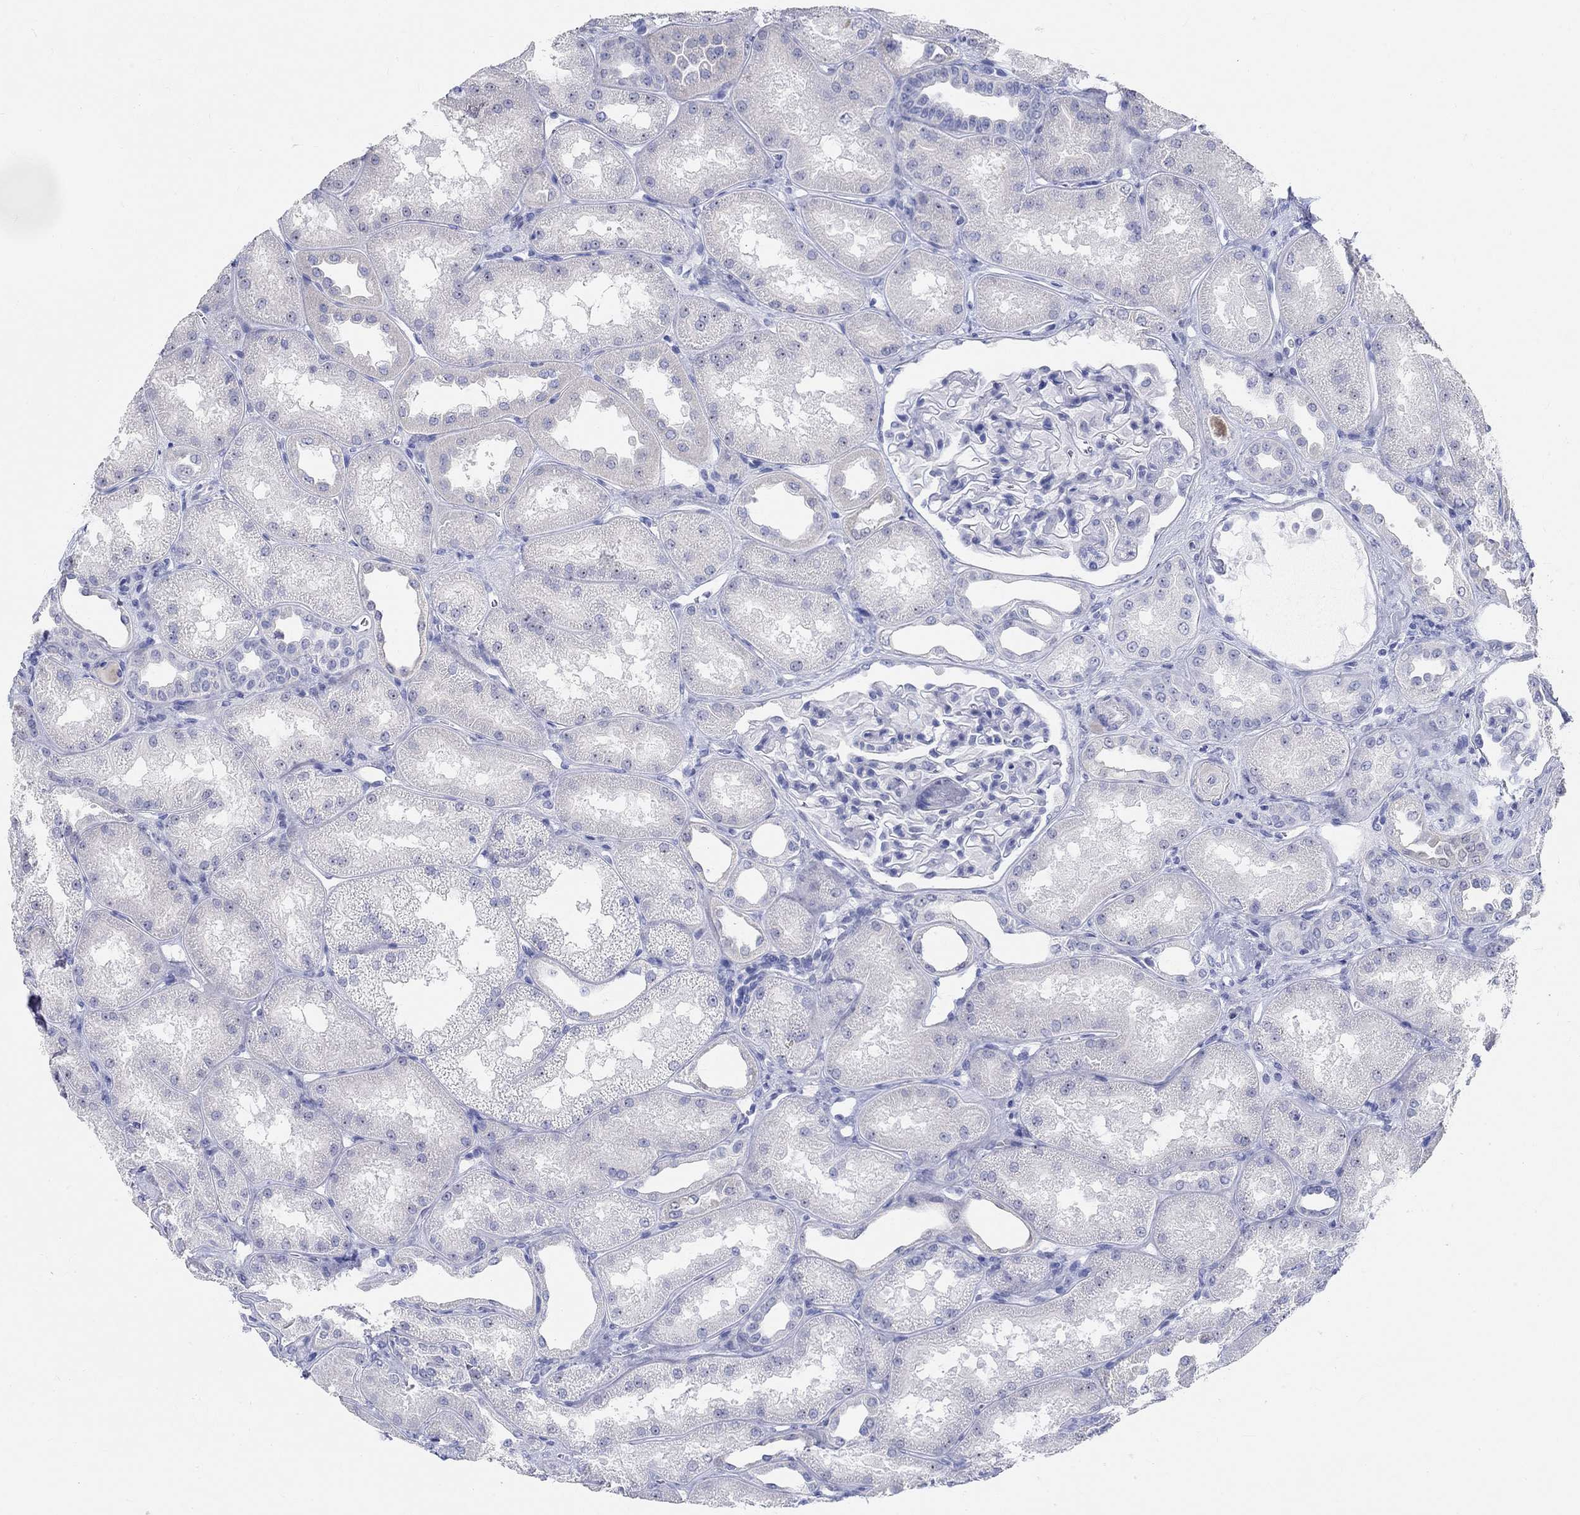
{"staining": {"intensity": "negative", "quantity": "none", "location": "none"}, "tissue": "kidney", "cell_type": "Cells in glomeruli", "image_type": "normal", "snomed": [{"axis": "morphology", "description": "Normal tissue, NOS"}, {"axis": "topography", "description": "Kidney"}], "caption": "IHC micrograph of unremarkable kidney stained for a protein (brown), which exhibits no positivity in cells in glomeruli. (DAB IHC, high magnification).", "gene": "GRIA3", "patient": {"sex": "male", "age": 61}}